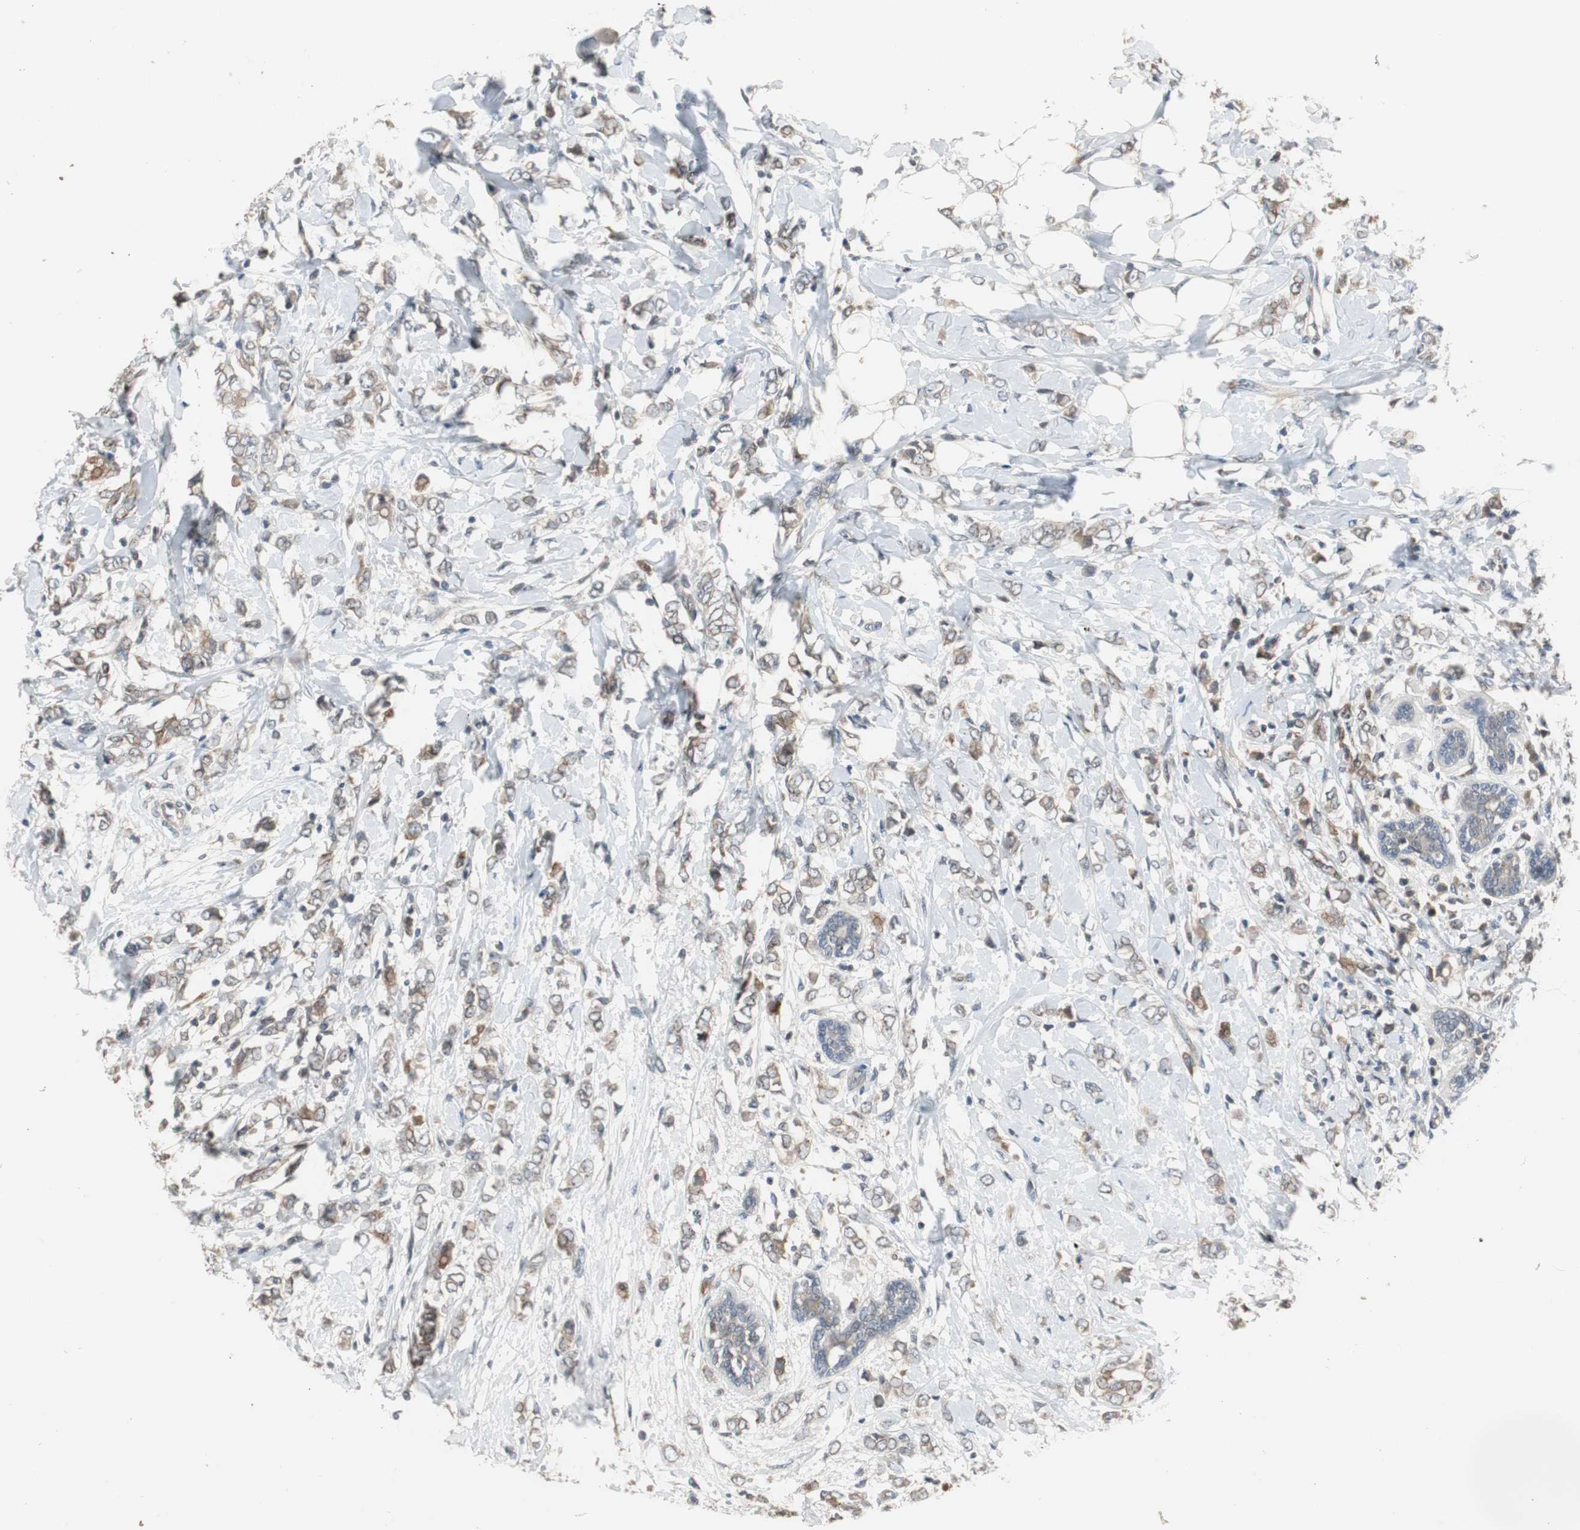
{"staining": {"intensity": "weak", "quantity": ">75%", "location": "cytoplasmic/membranous"}, "tissue": "breast cancer", "cell_type": "Tumor cells", "image_type": "cancer", "snomed": [{"axis": "morphology", "description": "Normal tissue, NOS"}, {"axis": "morphology", "description": "Lobular carcinoma"}, {"axis": "topography", "description": "Breast"}], "caption": "The histopathology image exhibits immunohistochemical staining of breast cancer. There is weak cytoplasmic/membranous staining is identified in approximately >75% of tumor cells. Using DAB (brown) and hematoxylin (blue) stains, captured at high magnification using brightfield microscopy.", "gene": "ZMPSTE24", "patient": {"sex": "female", "age": 47}}